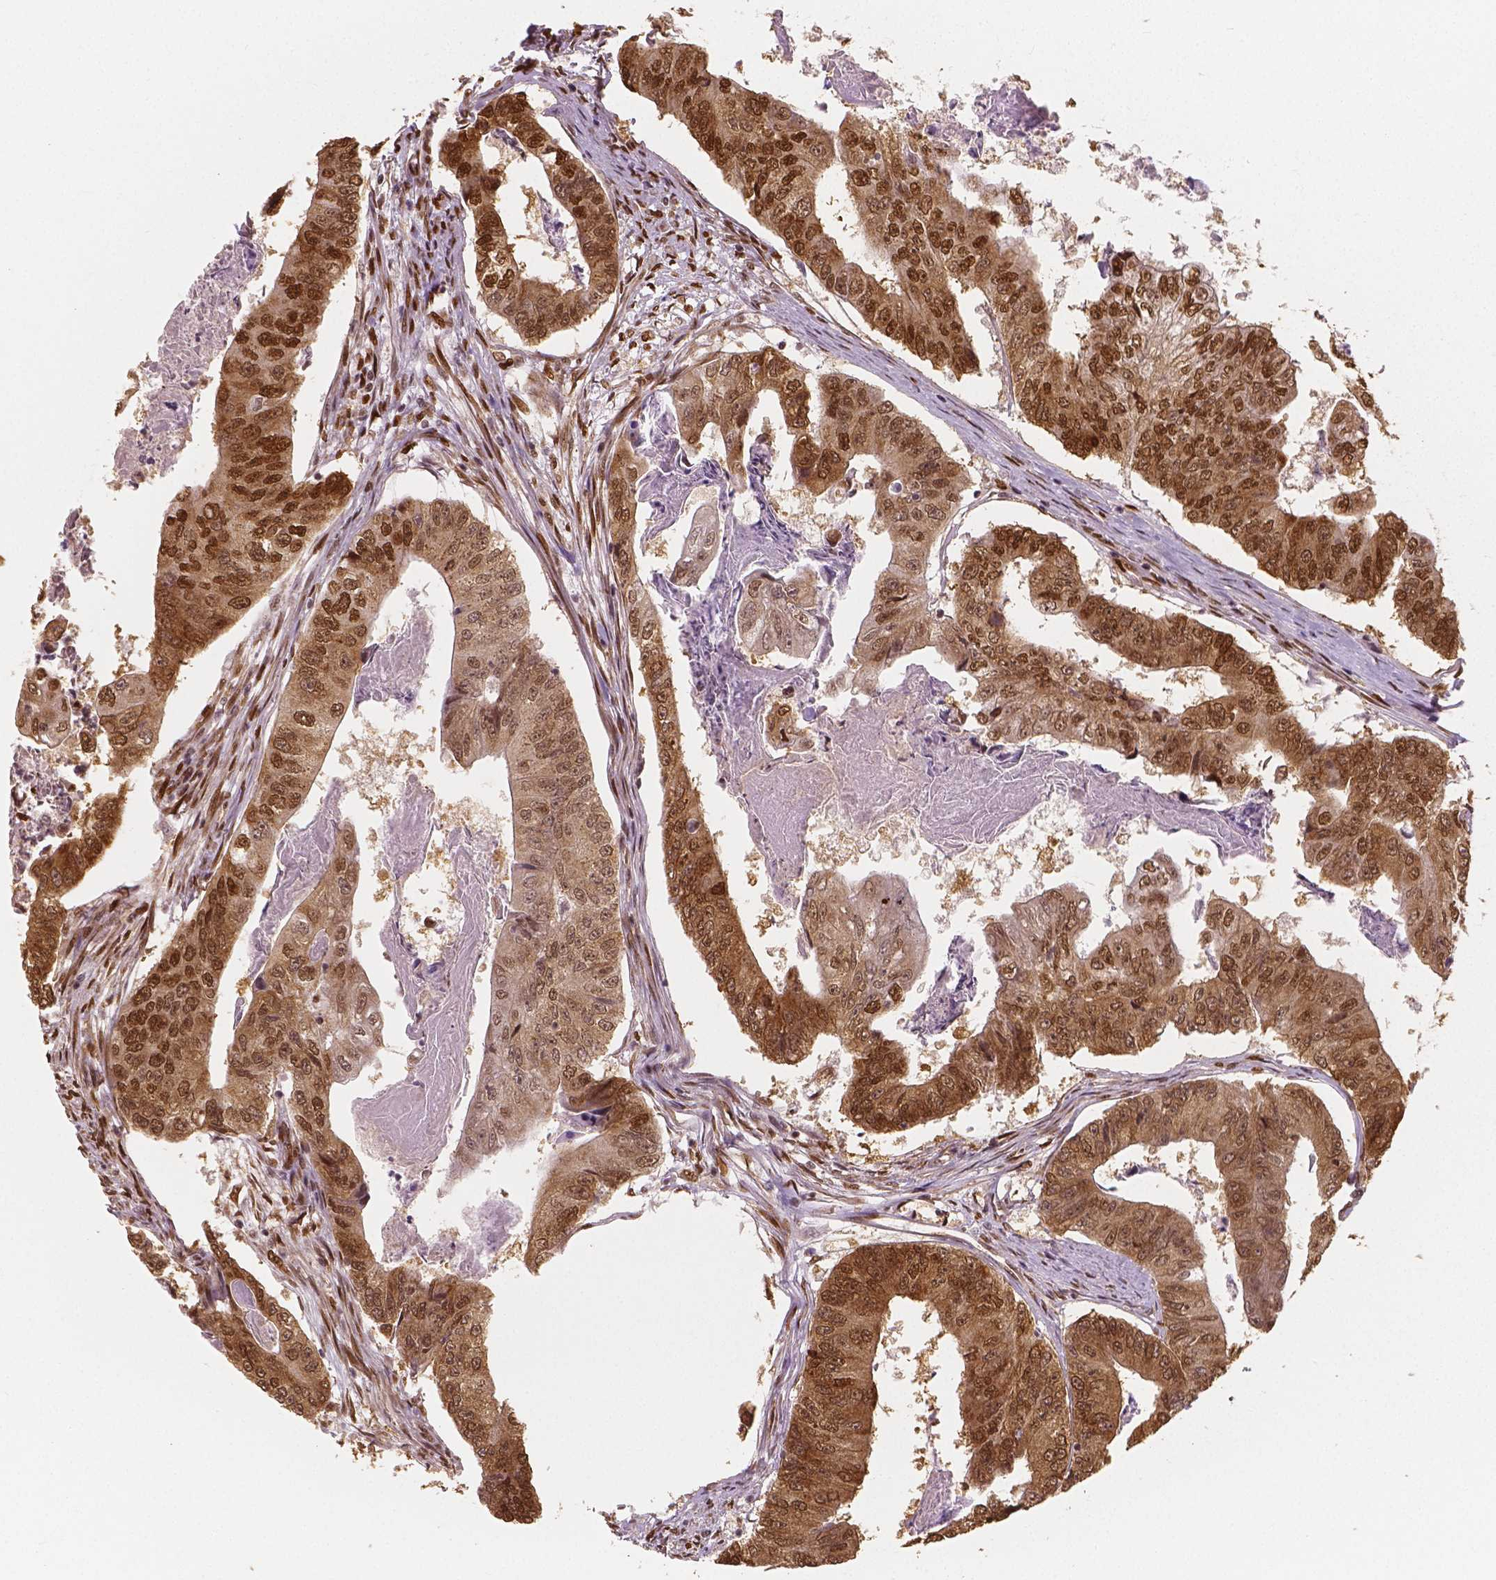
{"staining": {"intensity": "moderate", "quantity": ">75%", "location": "cytoplasmic/membranous,nuclear"}, "tissue": "colorectal cancer", "cell_type": "Tumor cells", "image_type": "cancer", "snomed": [{"axis": "morphology", "description": "Adenocarcinoma, NOS"}, {"axis": "topography", "description": "Colon"}], "caption": "A medium amount of moderate cytoplasmic/membranous and nuclear positivity is identified in approximately >75% of tumor cells in colorectal cancer tissue.", "gene": "NUCKS1", "patient": {"sex": "female", "age": 67}}